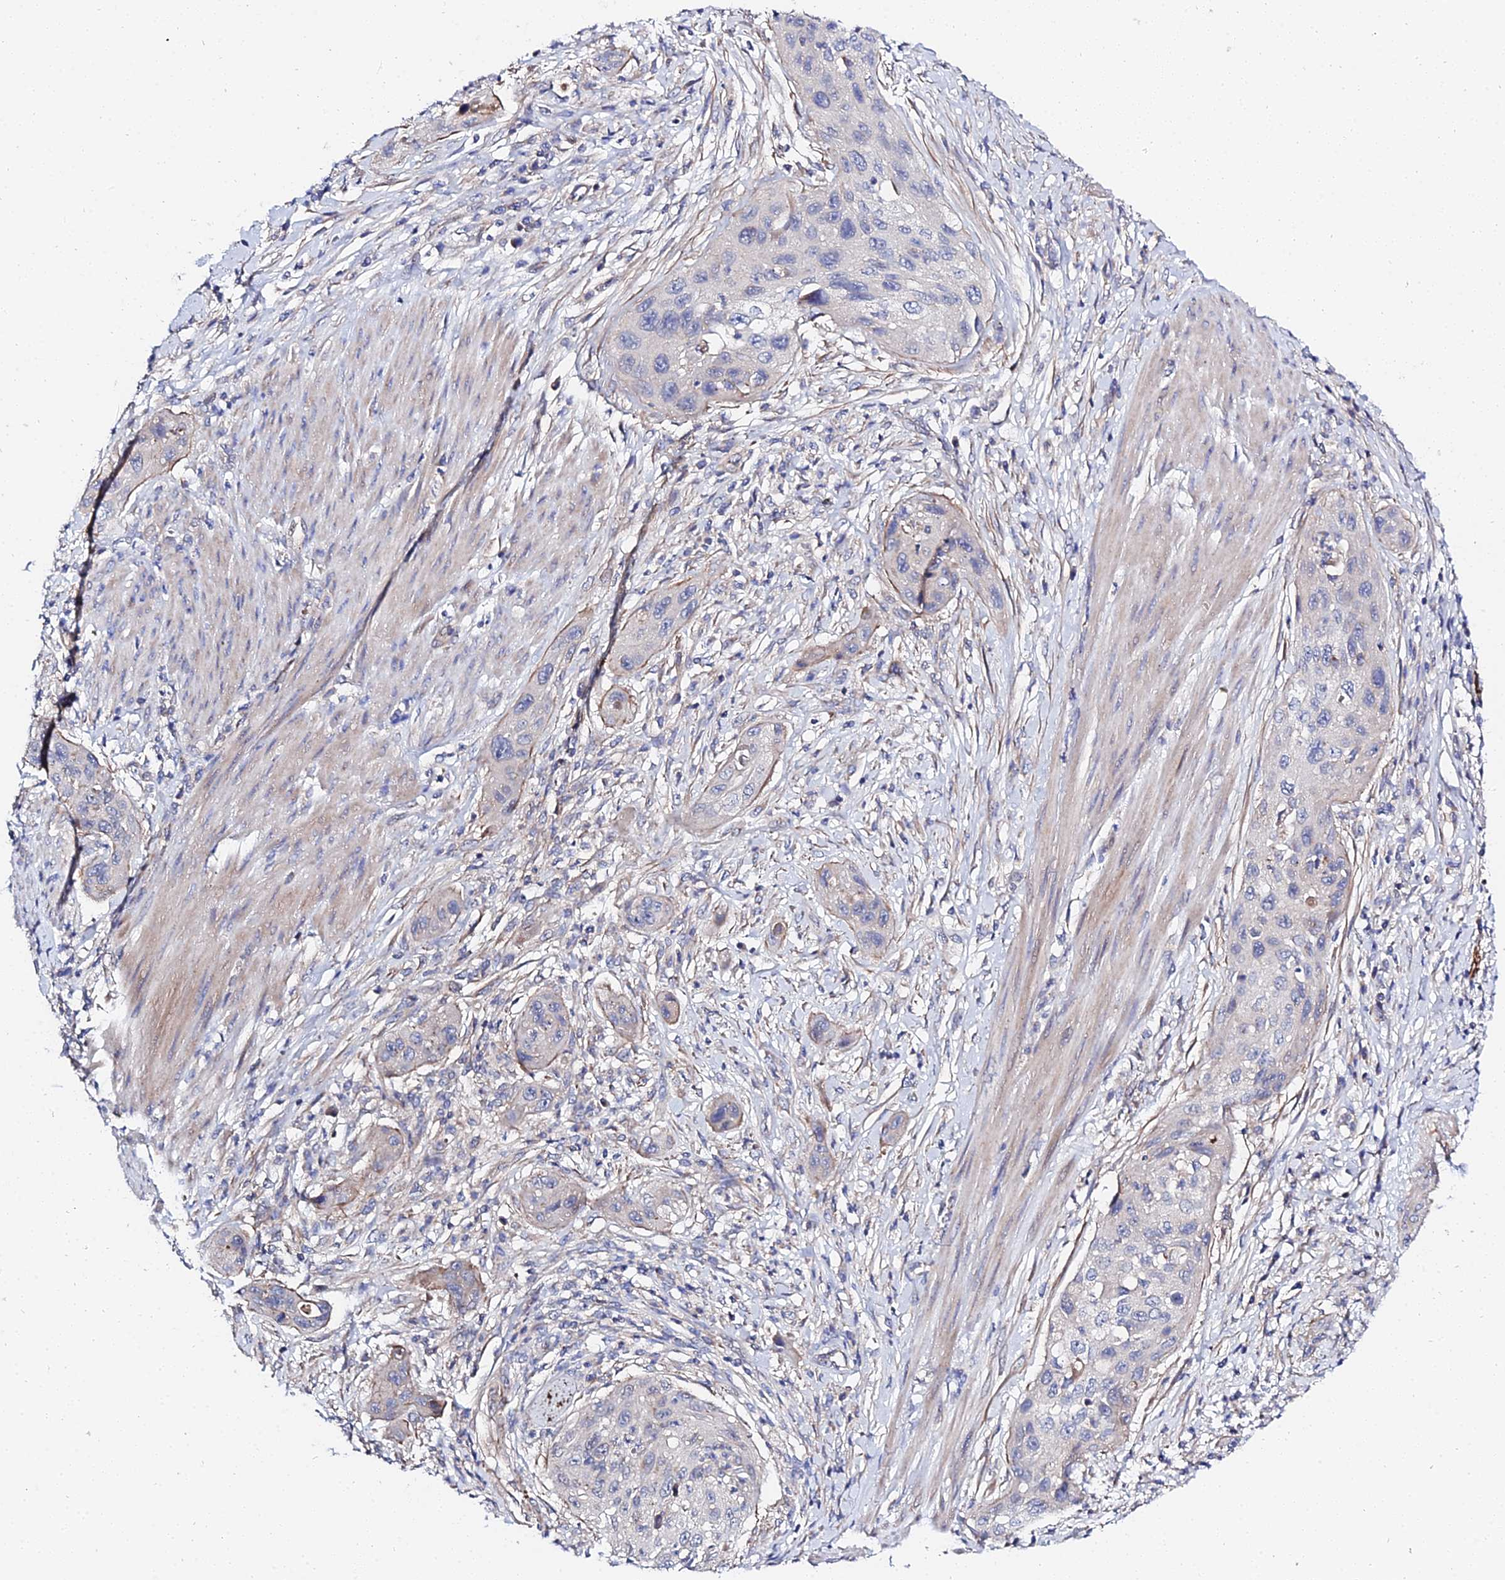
{"staining": {"intensity": "negative", "quantity": "none", "location": "none"}, "tissue": "cervical cancer", "cell_type": "Tumor cells", "image_type": "cancer", "snomed": [{"axis": "morphology", "description": "Squamous cell carcinoma, NOS"}, {"axis": "topography", "description": "Cervix"}], "caption": "There is no significant positivity in tumor cells of cervical squamous cell carcinoma.", "gene": "APOBEC3H", "patient": {"sex": "female", "age": 42}}